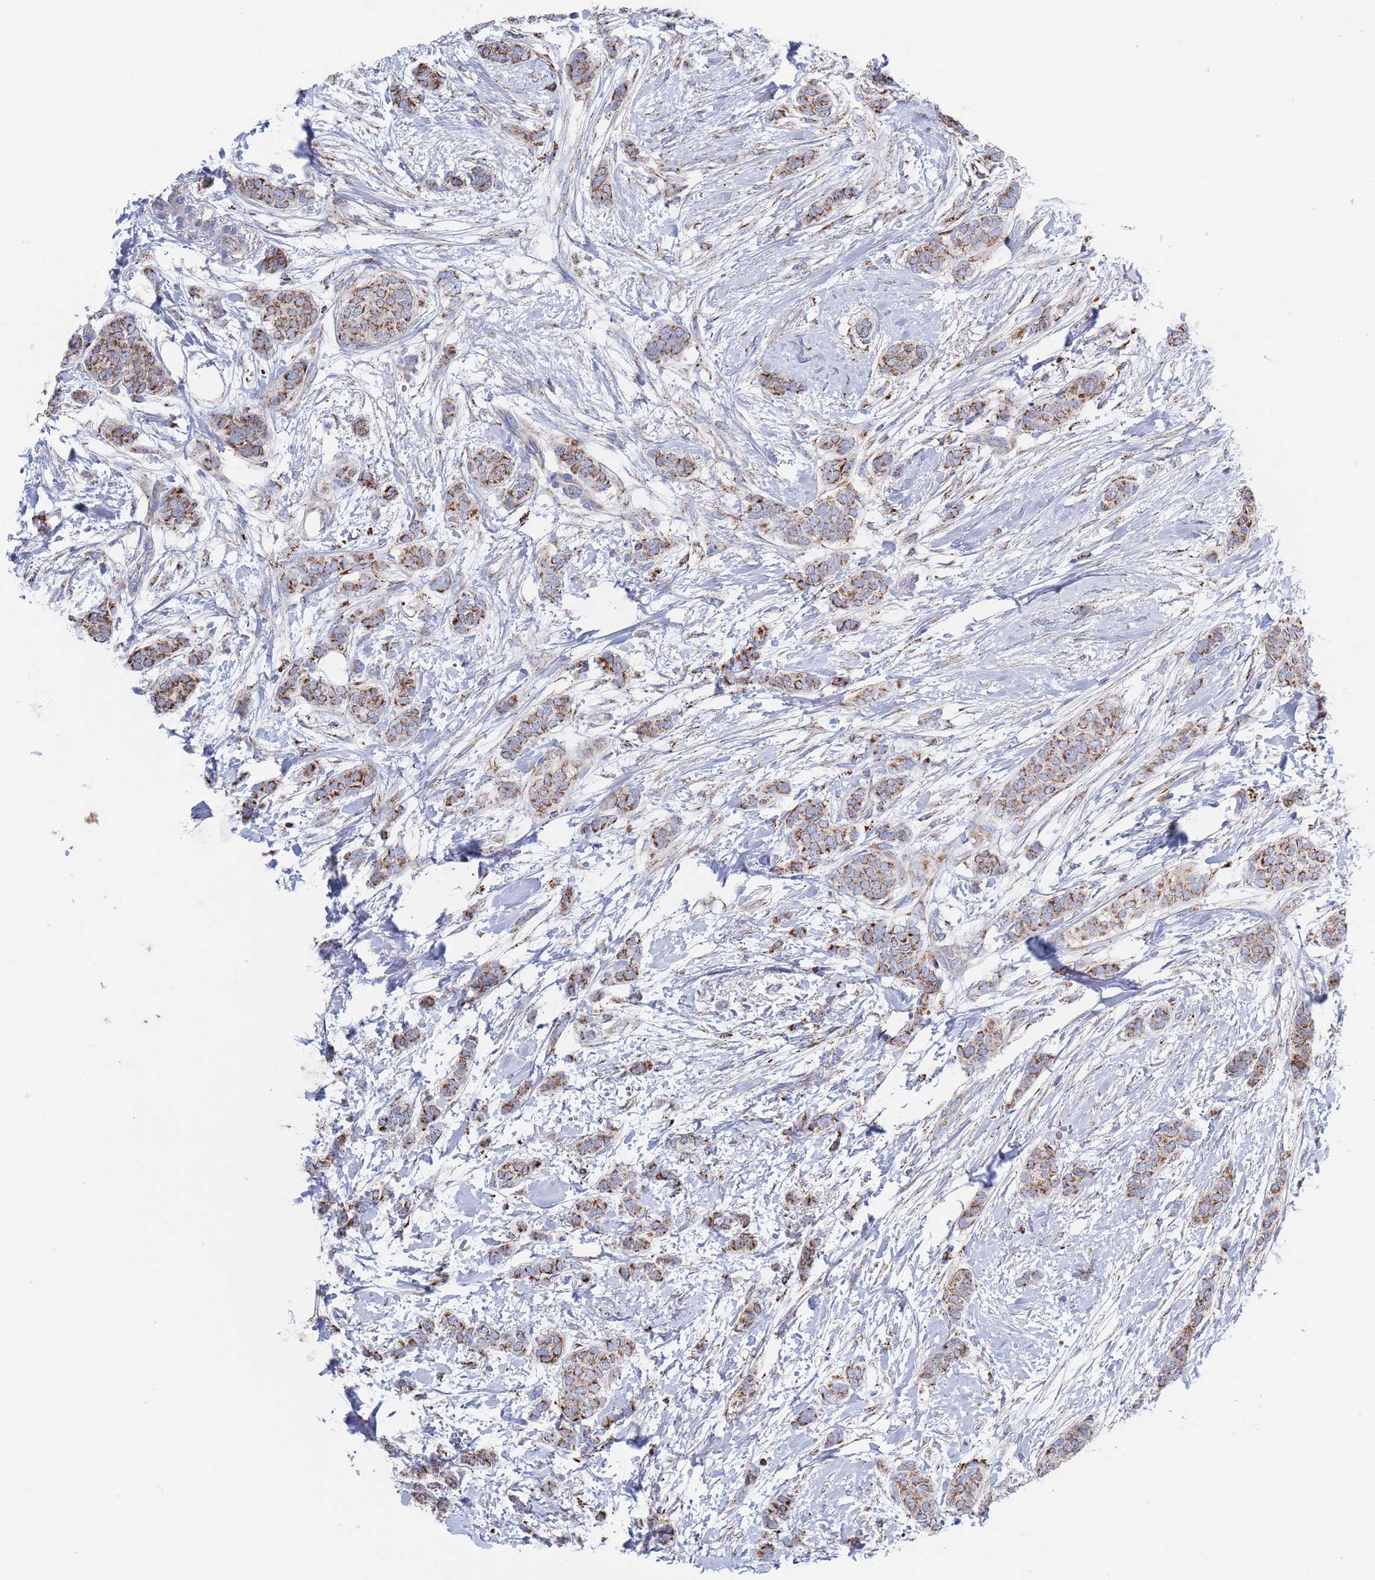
{"staining": {"intensity": "strong", "quantity": "25%-75%", "location": "cytoplasmic/membranous"}, "tissue": "breast cancer", "cell_type": "Tumor cells", "image_type": "cancer", "snomed": [{"axis": "morphology", "description": "Duct carcinoma"}, {"axis": "topography", "description": "Breast"}], "caption": "Human infiltrating ductal carcinoma (breast) stained with a brown dye displays strong cytoplasmic/membranous positive expression in about 25%-75% of tumor cells.", "gene": "CHCHD6", "patient": {"sex": "female", "age": 72}}